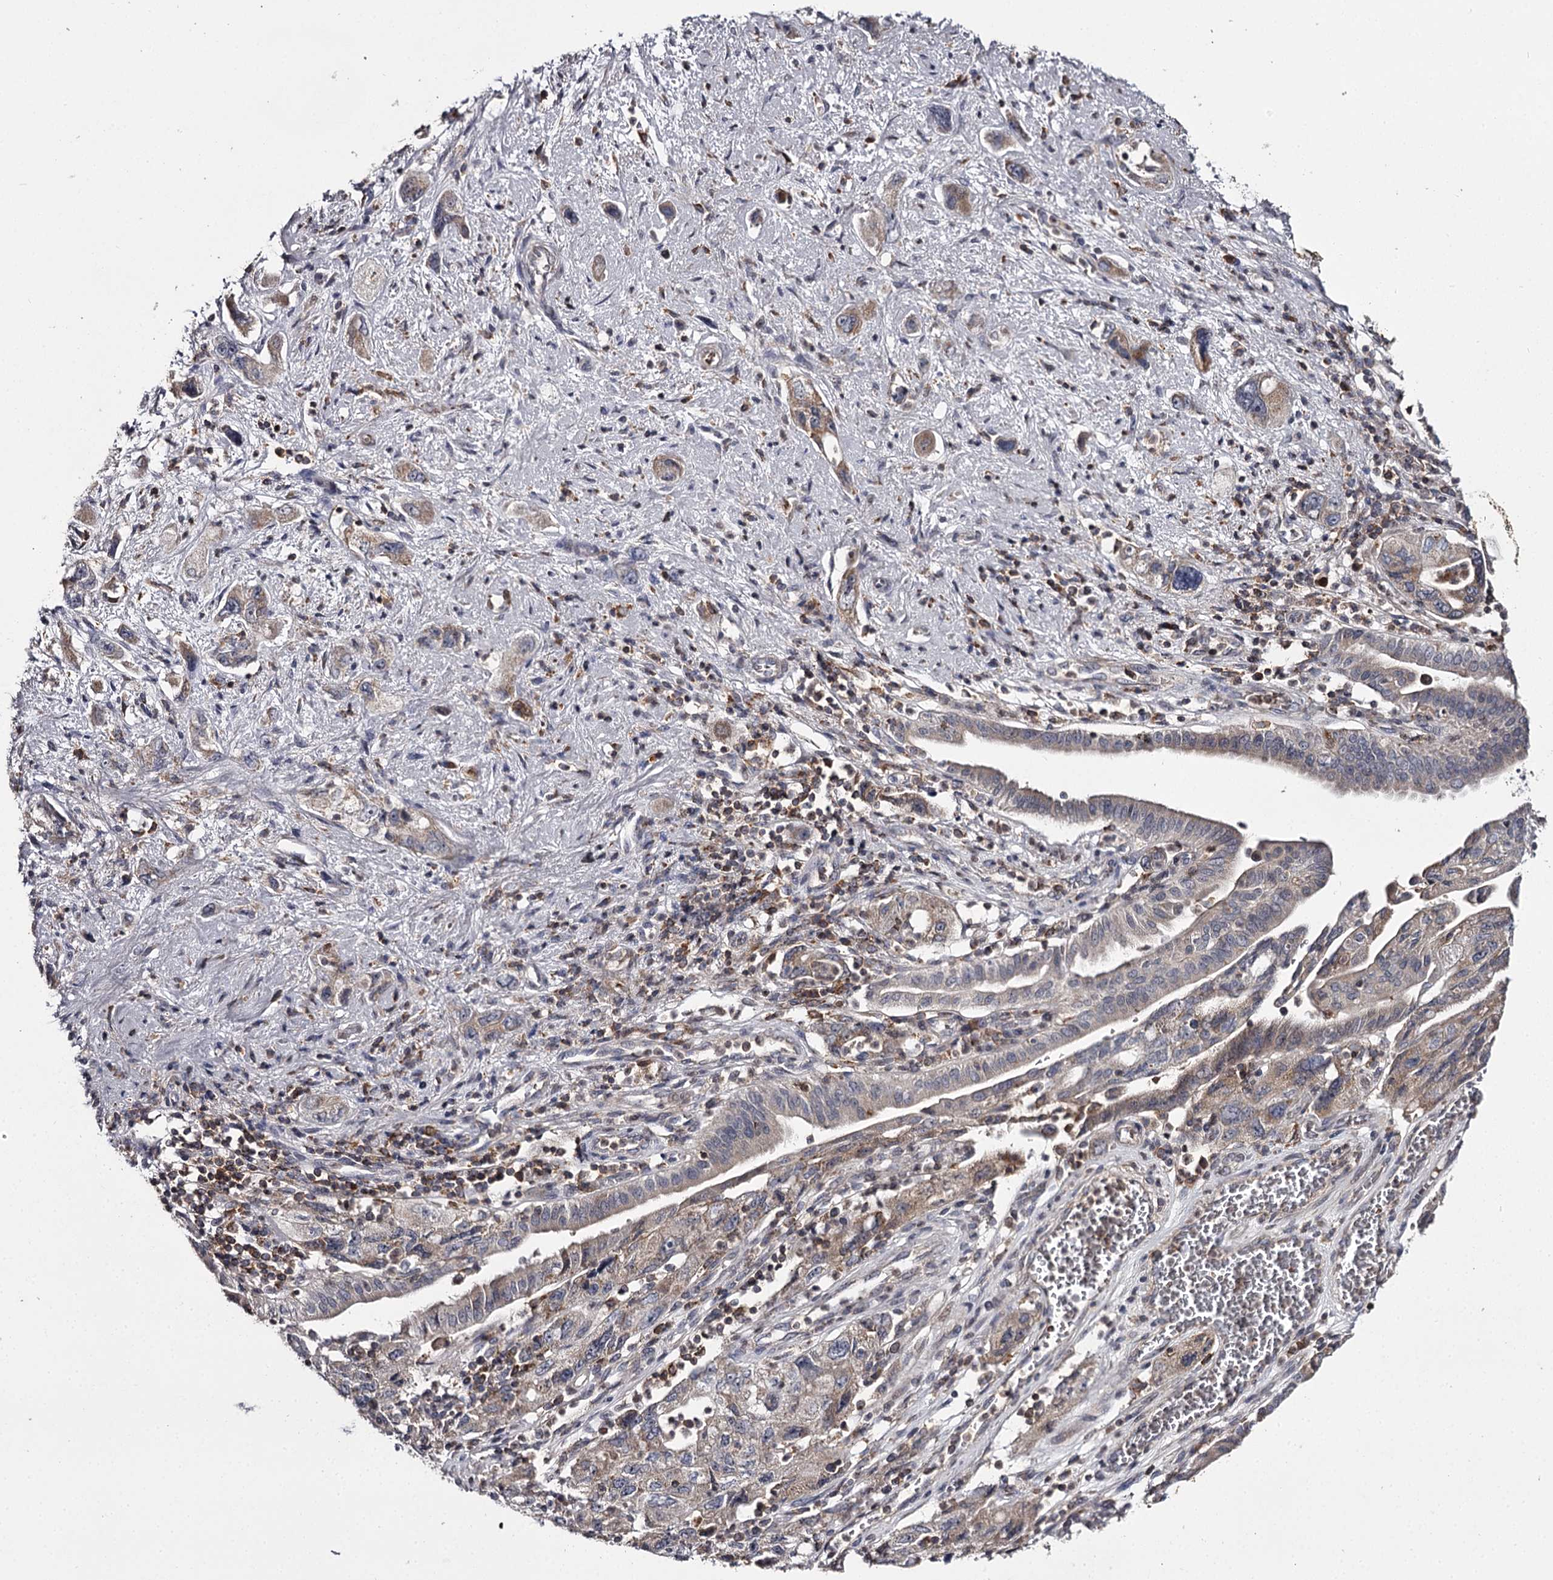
{"staining": {"intensity": "moderate", "quantity": ">75%", "location": "cytoplasmic/membranous"}, "tissue": "pancreatic cancer", "cell_type": "Tumor cells", "image_type": "cancer", "snomed": [{"axis": "morphology", "description": "Adenocarcinoma, NOS"}, {"axis": "topography", "description": "Pancreas"}], "caption": "There is medium levels of moderate cytoplasmic/membranous positivity in tumor cells of adenocarcinoma (pancreatic), as demonstrated by immunohistochemical staining (brown color).", "gene": "RASSF6", "patient": {"sex": "female", "age": 73}}